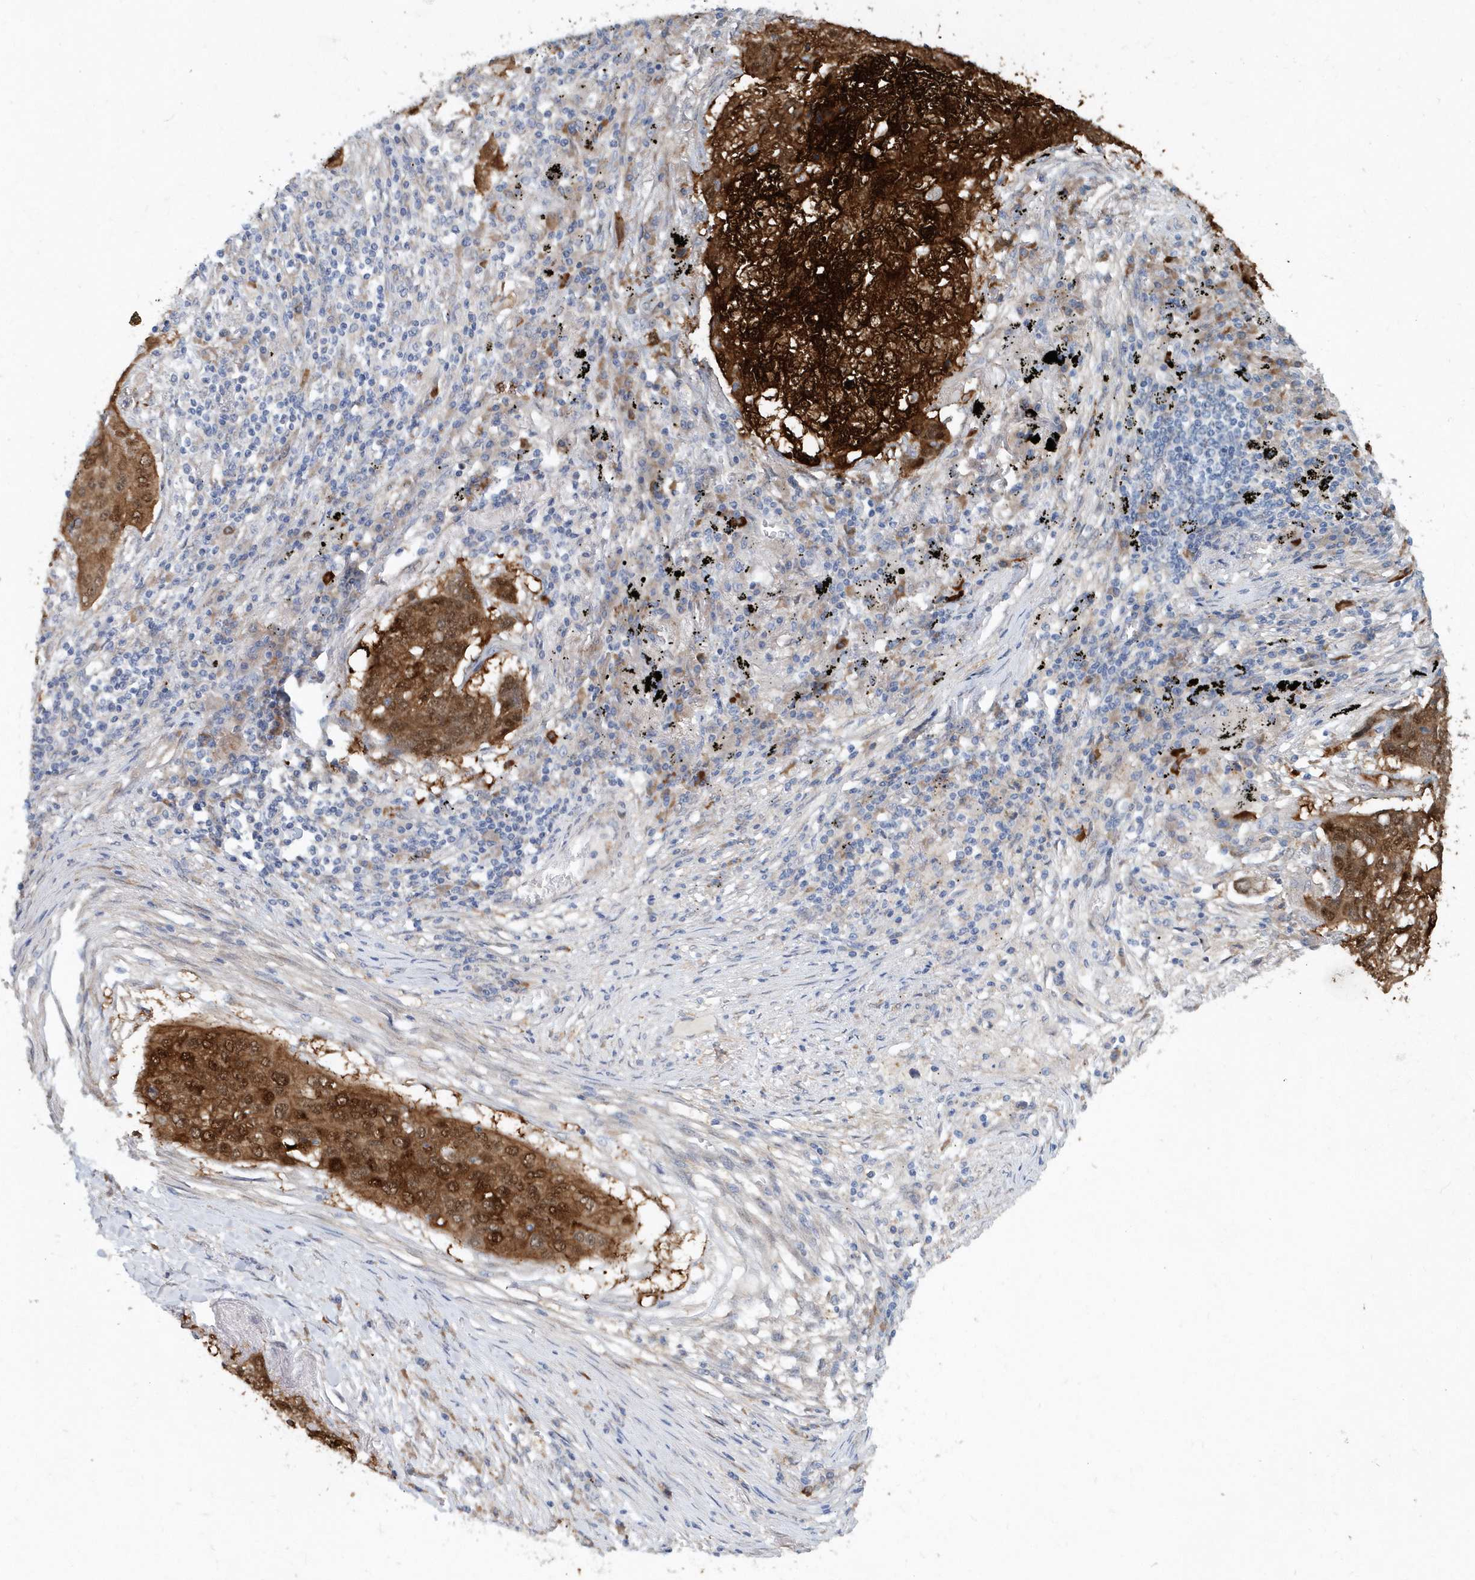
{"staining": {"intensity": "moderate", "quantity": ">75%", "location": "cytoplasmic/membranous,nuclear"}, "tissue": "lung cancer", "cell_type": "Tumor cells", "image_type": "cancer", "snomed": [{"axis": "morphology", "description": "Squamous cell carcinoma, NOS"}, {"axis": "topography", "description": "Lung"}], "caption": "This is an image of immunohistochemistry staining of lung cancer (squamous cell carcinoma), which shows moderate staining in the cytoplasmic/membranous and nuclear of tumor cells.", "gene": "PFN2", "patient": {"sex": "female", "age": 63}}